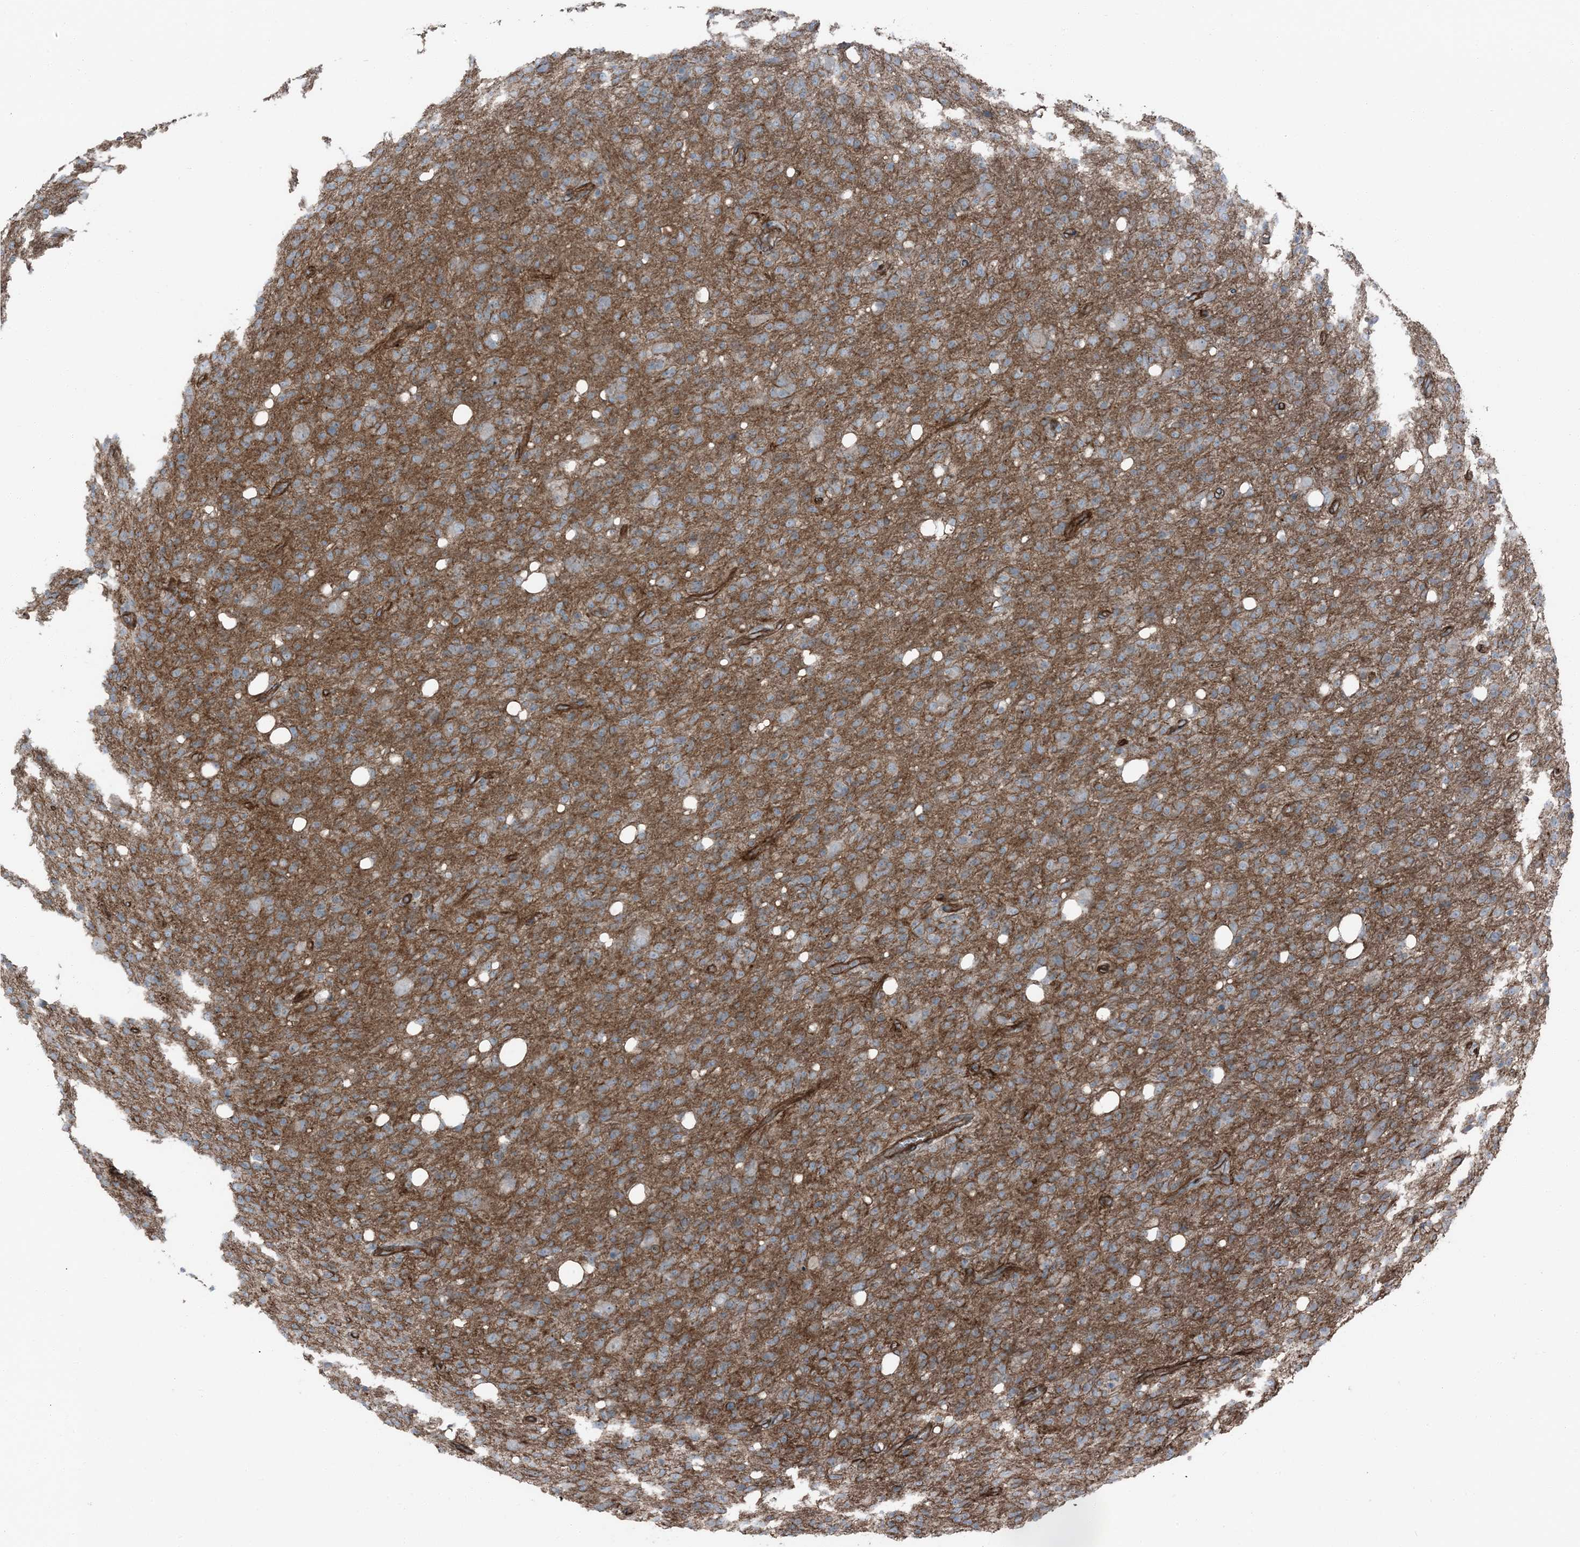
{"staining": {"intensity": "weak", "quantity": "25%-75%", "location": "cytoplasmic/membranous"}, "tissue": "glioma", "cell_type": "Tumor cells", "image_type": "cancer", "snomed": [{"axis": "morphology", "description": "Glioma, malignant, High grade"}, {"axis": "topography", "description": "Brain"}], "caption": "Protein expression analysis of glioma shows weak cytoplasmic/membranous staining in approximately 25%-75% of tumor cells.", "gene": "ZFP90", "patient": {"sex": "female", "age": 57}}